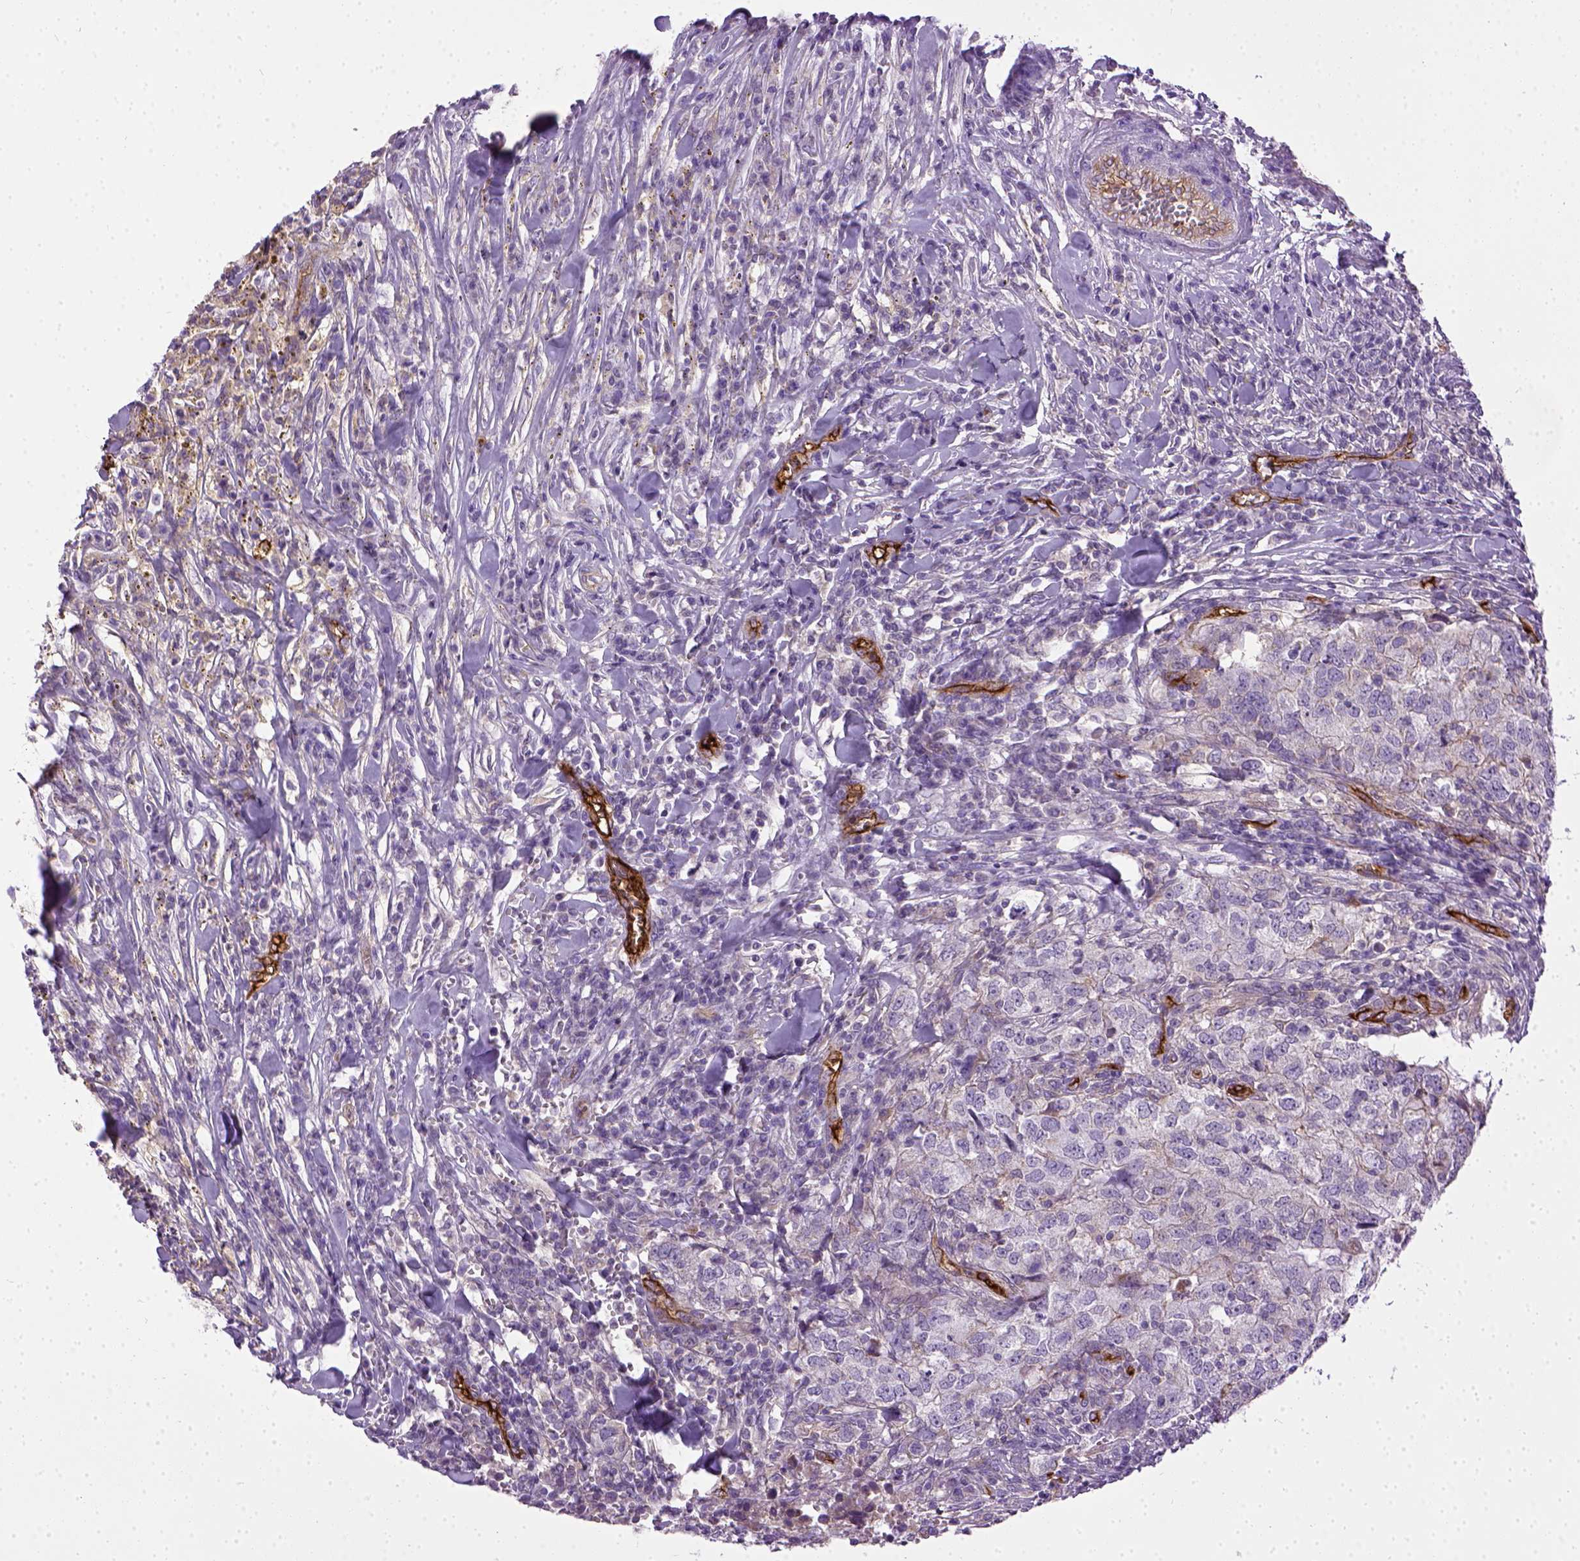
{"staining": {"intensity": "negative", "quantity": "none", "location": "none"}, "tissue": "breast cancer", "cell_type": "Tumor cells", "image_type": "cancer", "snomed": [{"axis": "morphology", "description": "Duct carcinoma"}, {"axis": "topography", "description": "Breast"}], "caption": "The IHC micrograph has no significant positivity in tumor cells of breast cancer tissue.", "gene": "ENG", "patient": {"sex": "female", "age": 30}}